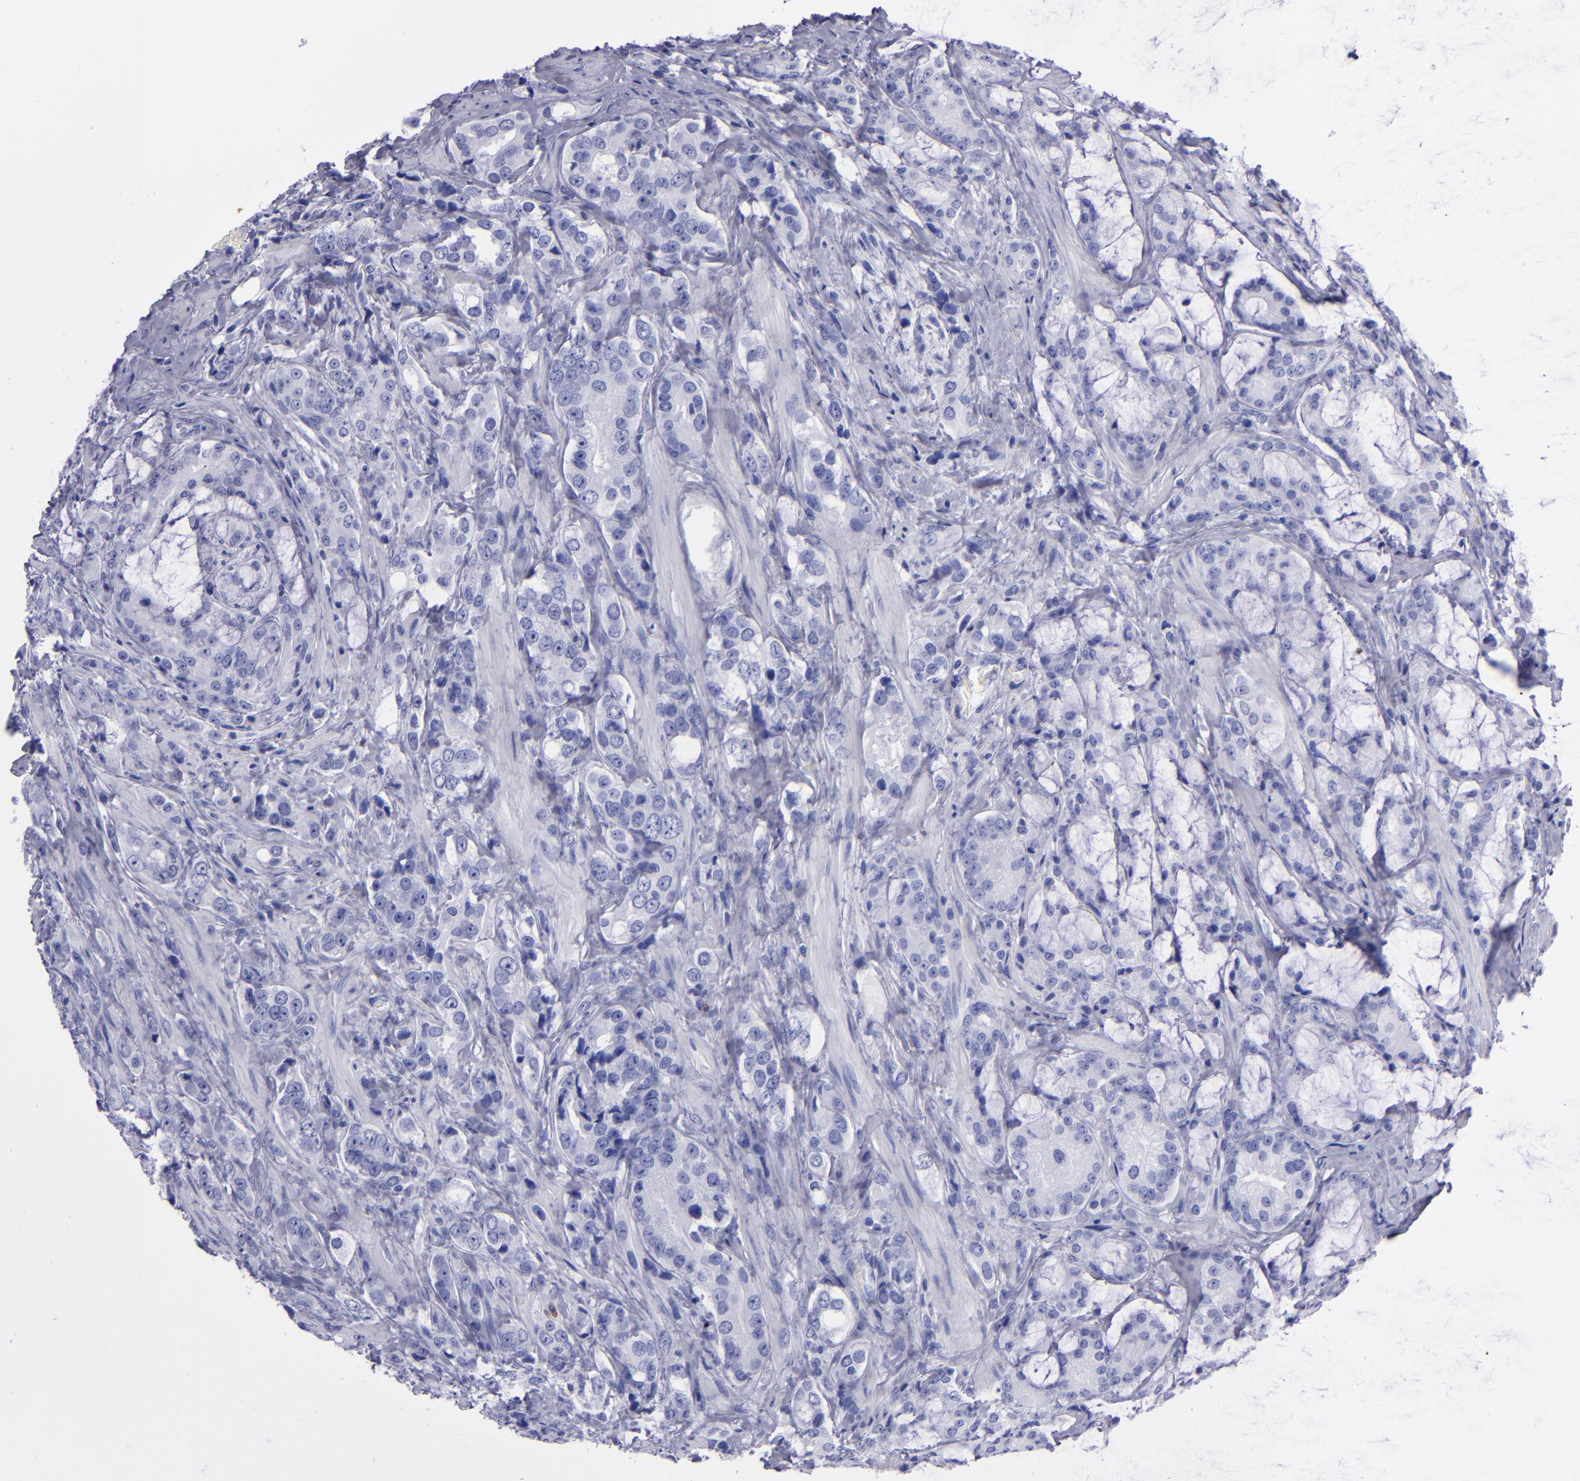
{"staining": {"intensity": "negative", "quantity": "none", "location": "none"}, "tissue": "prostate cancer", "cell_type": "Tumor cells", "image_type": "cancer", "snomed": [{"axis": "morphology", "description": "Adenocarcinoma, Medium grade"}, {"axis": "topography", "description": "Prostate"}], "caption": "IHC of human prostate cancer reveals no staining in tumor cells.", "gene": "CR1", "patient": {"sex": "male", "age": 70}}